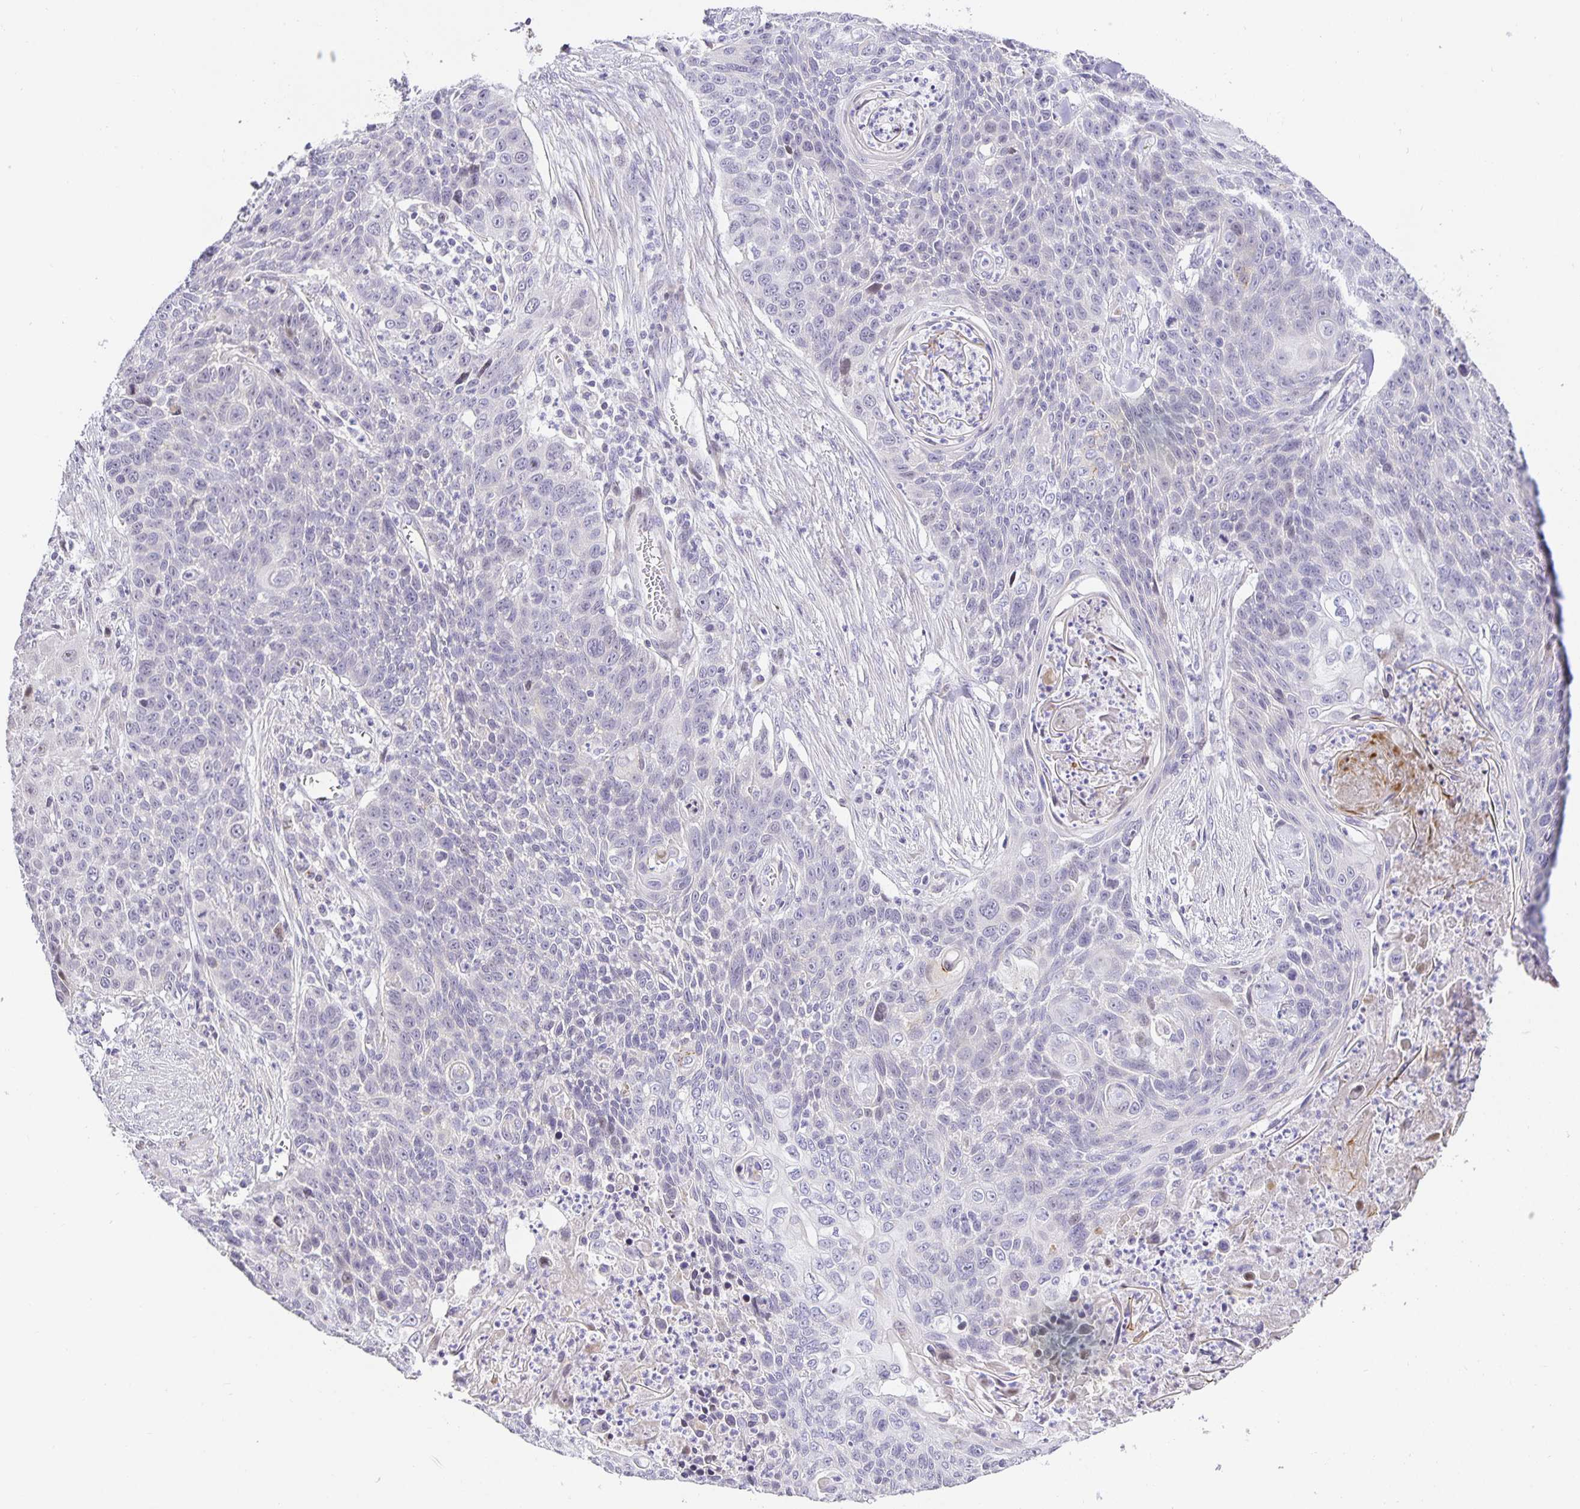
{"staining": {"intensity": "negative", "quantity": "none", "location": "none"}, "tissue": "lung cancer", "cell_type": "Tumor cells", "image_type": "cancer", "snomed": [{"axis": "morphology", "description": "Squamous cell carcinoma, NOS"}, {"axis": "morphology", "description": "Squamous cell carcinoma, metastatic, NOS"}, {"axis": "topography", "description": "Lung"}, {"axis": "topography", "description": "Pleura, NOS"}], "caption": "This is an IHC photomicrograph of metastatic squamous cell carcinoma (lung). There is no positivity in tumor cells.", "gene": "TJP3", "patient": {"sex": "male", "age": 72}}